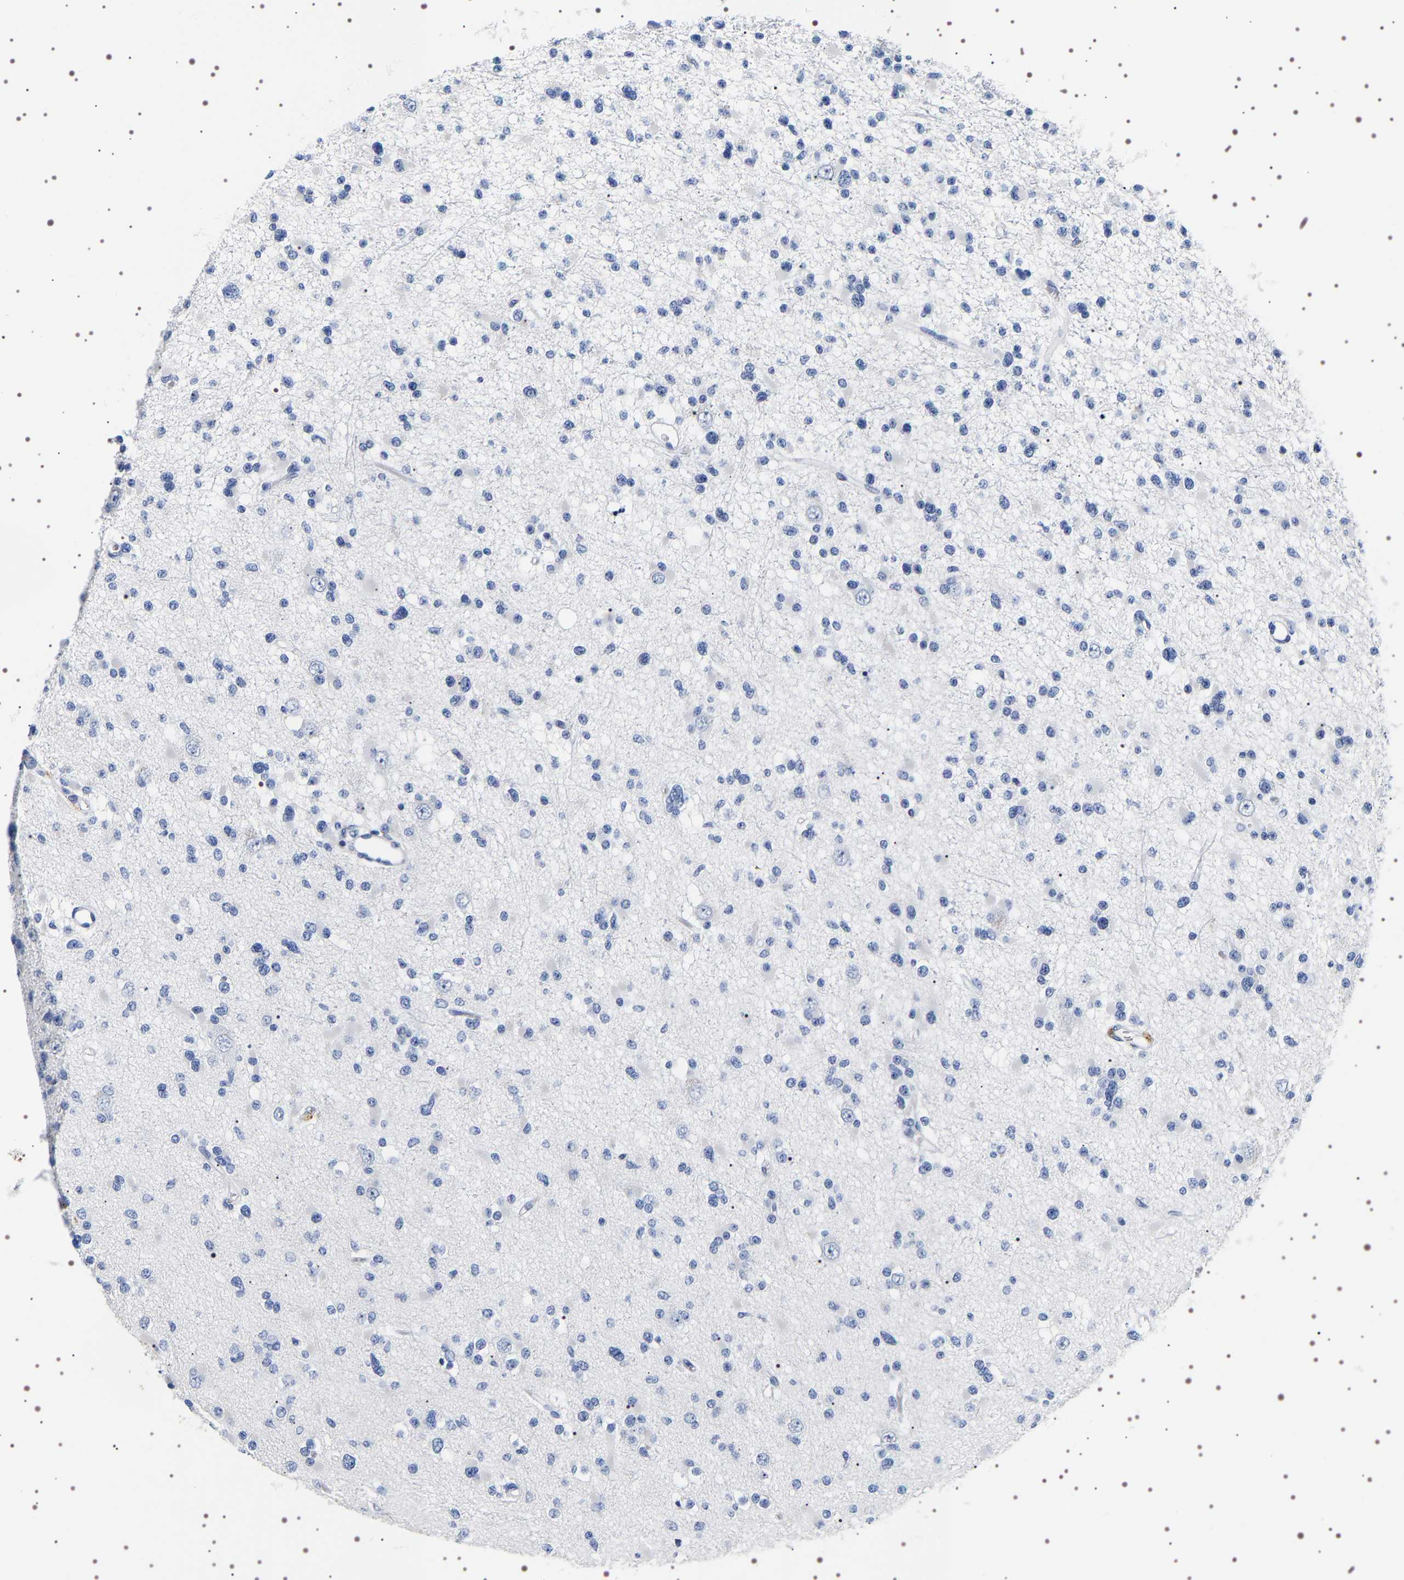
{"staining": {"intensity": "negative", "quantity": "none", "location": "none"}, "tissue": "glioma", "cell_type": "Tumor cells", "image_type": "cancer", "snomed": [{"axis": "morphology", "description": "Glioma, malignant, Low grade"}, {"axis": "topography", "description": "Brain"}], "caption": "Immunohistochemical staining of malignant glioma (low-grade) exhibits no significant staining in tumor cells. (DAB (3,3'-diaminobenzidine) IHC visualized using brightfield microscopy, high magnification).", "gene": "UBQLN3", "patient": {"sex": "female", "age": 22}}